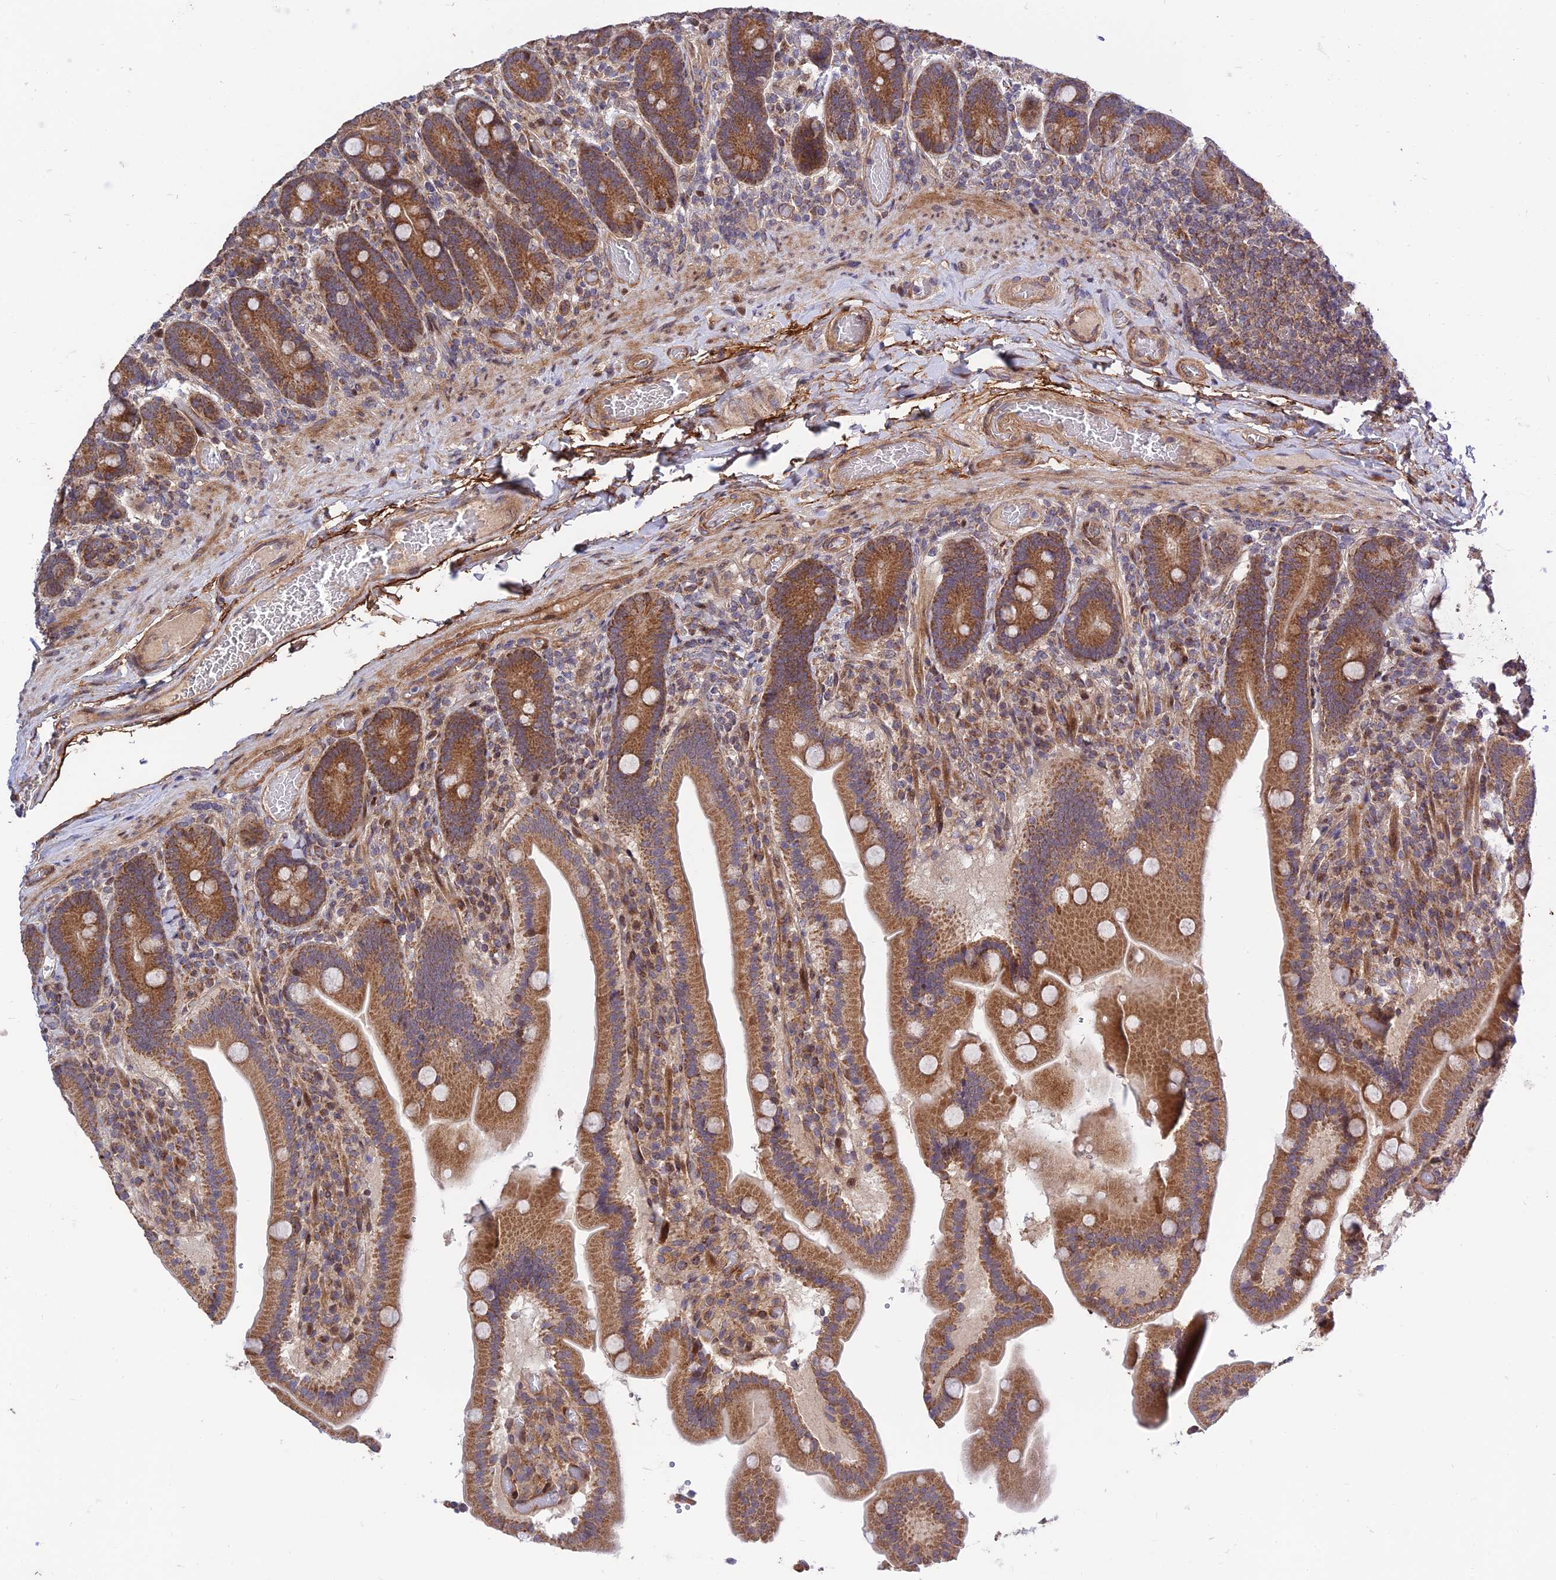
{"staining": {"intensity": "moderate", "quantity": ">75%", "location": "cytoplasmic/membranous"}, "tissue": "duodenum", "cell_type": "Glandular cells", "image_type": "normal", "snomed": [{"axis": "morphology", "description": "Normal tissue, NOS"}, {"axis": "topography", "description": "Duodenum"}], "caption": "The photomicrograph reveals immunohistochemical staining of normal duodenum. There is moderate cytoplasmic/membranous positivity is present in about >75% of glandular cells. Ihc stains the protein in brown and the nuclei are stained blue.", "gene": "PLEKHG2", "patient": {"sex": "female", "age": 62}}